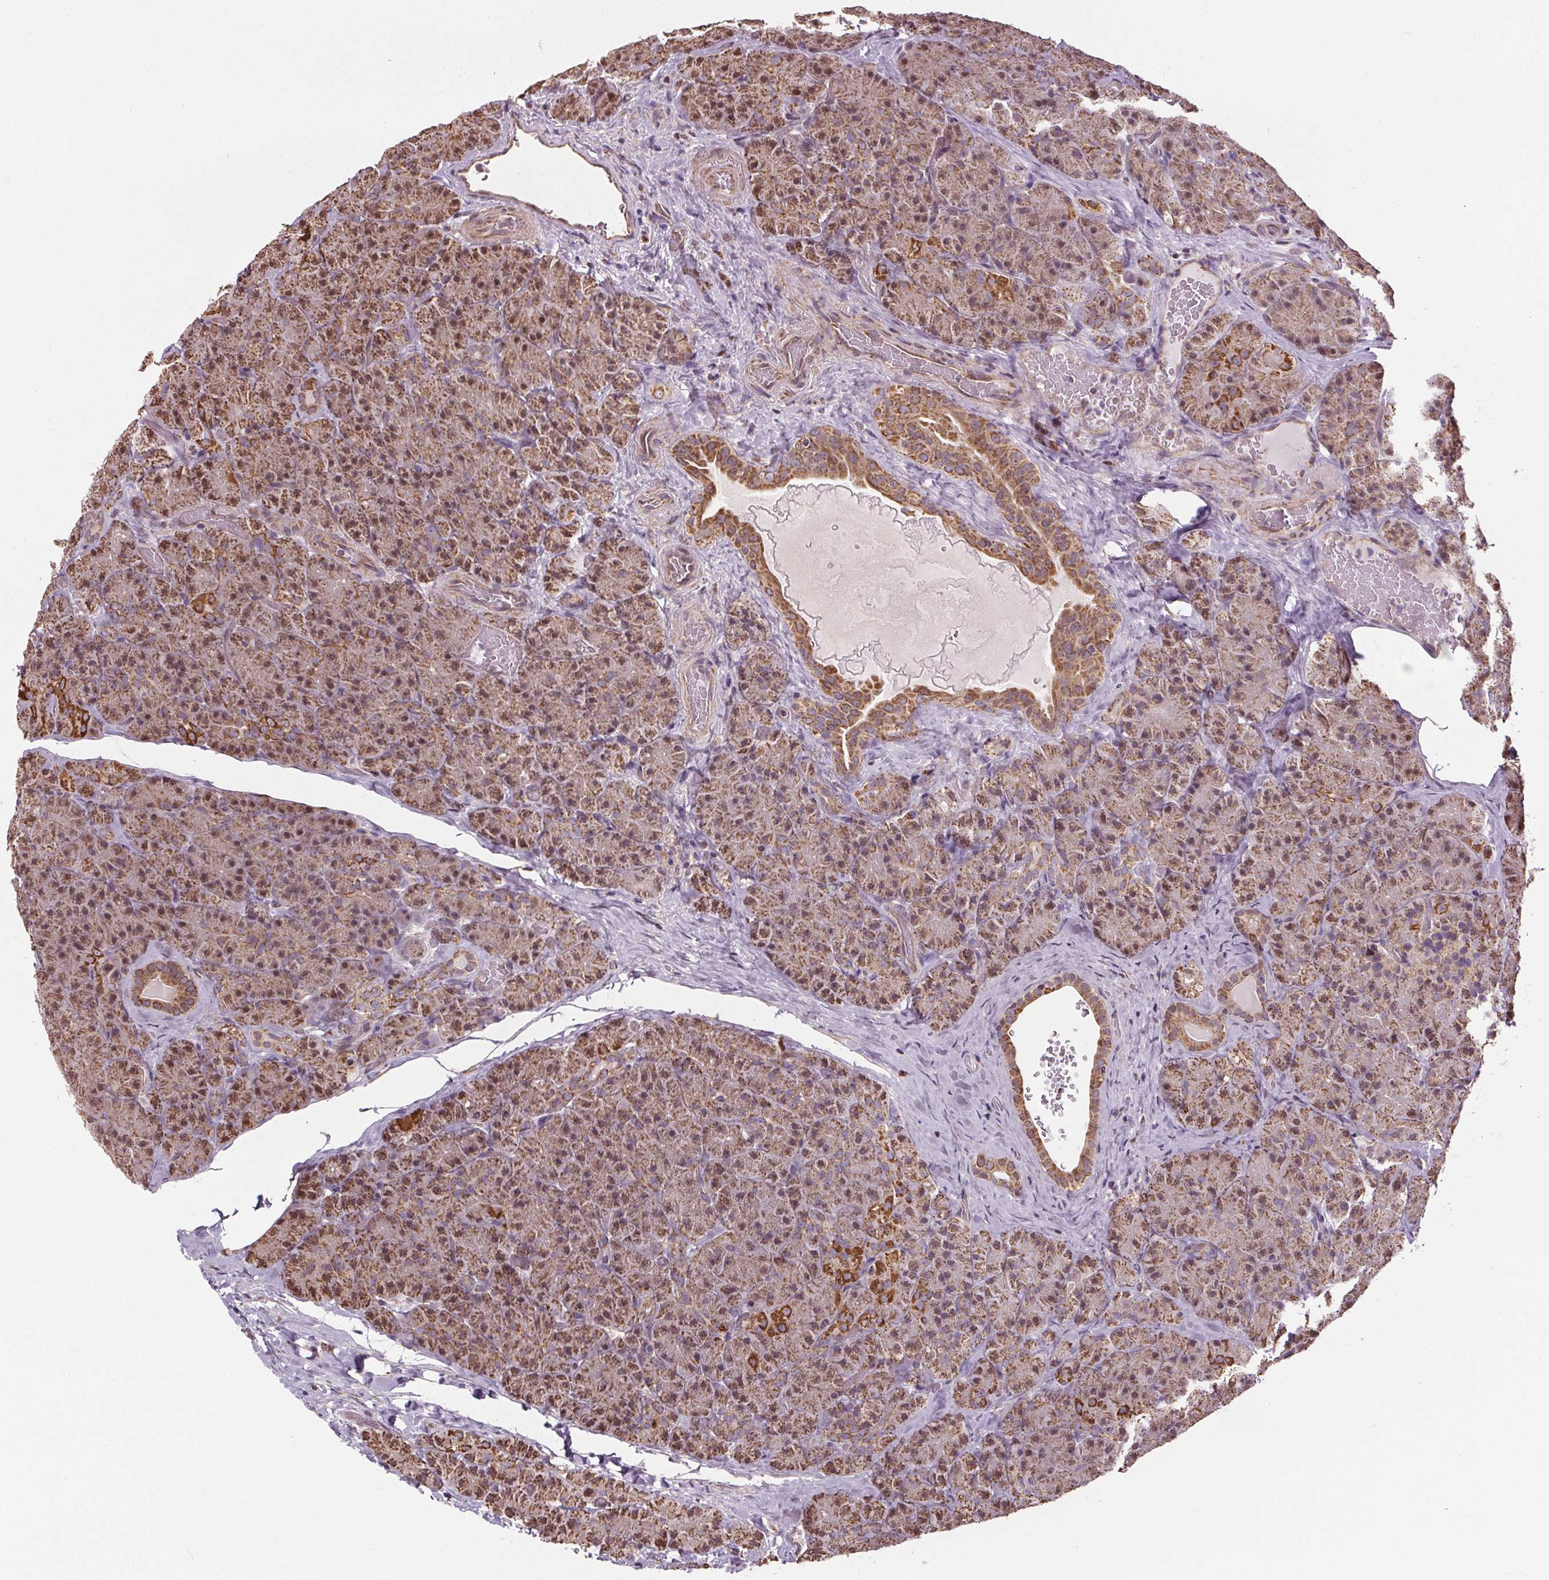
{"staining": {"intensity": "moderate", "quantity": "25%-75%", "location": "cytoplasmic/membranous,nuclear"}, "tissue": "pancreas", "cell_type": "Exocrine glandular cells", "image_type": "normal", "snomed": [{"axis": "morphology", "description": "Normal tissue, NOS"}, {"axis": "topography", "description": "Pancreas"}], "caption": "Pancreas stained with DAB IHC exhibits medium levels of moderate cytoplasmic/membranous,nuclear staining in approximately 25%-75% of exocrine glandular cells. Immunohistochemistry (ihc) stains the protein in brown and the nuclei are stained blue.", "gene": "ZNF548", "patient": {"sex": "male", "age": 57}}